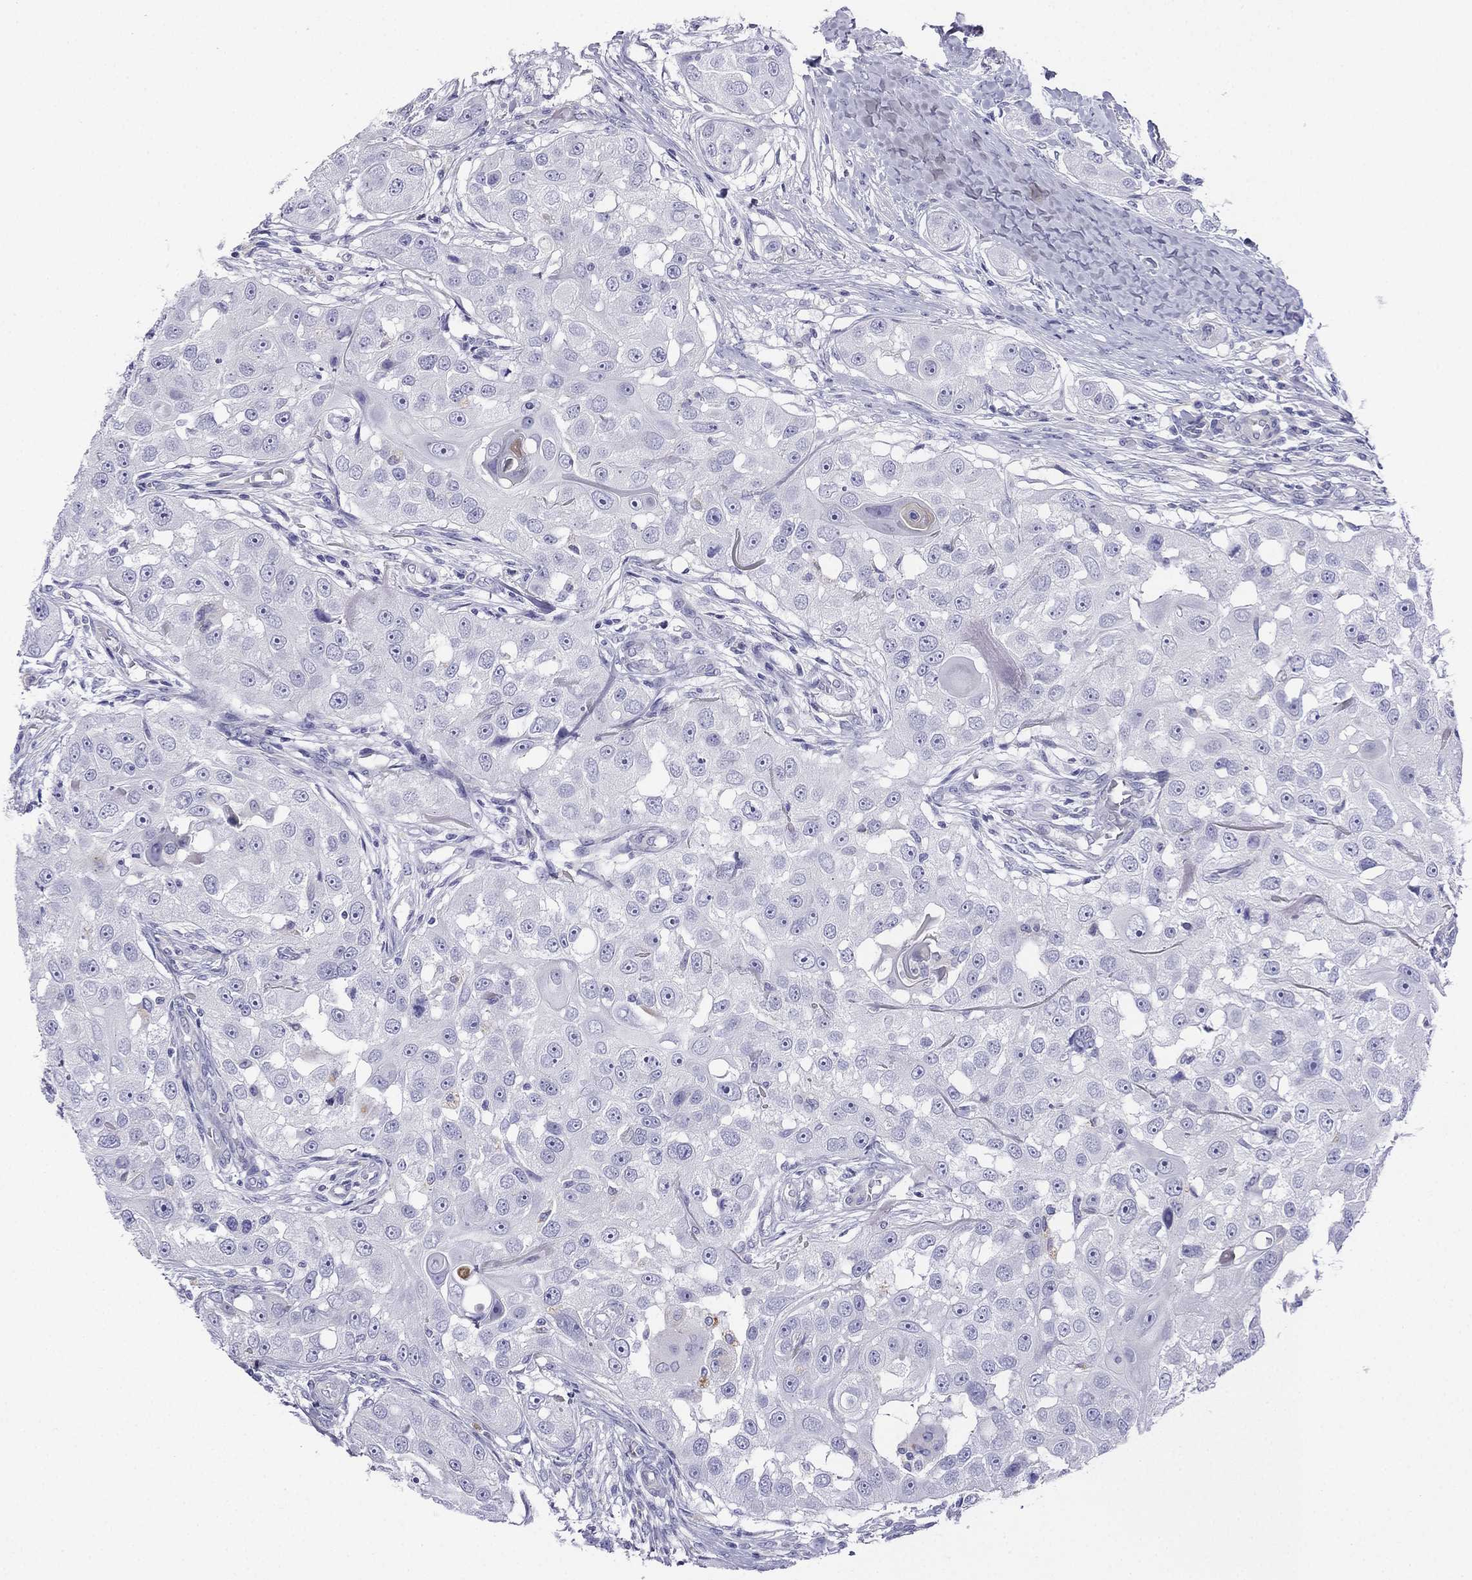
{"staining": {"intensity": "negative", "quantity": "none", "location": "none"}, "tissue": "head and neck cancer", "cell_type": "Tumor cells", "image_type": "cancer", "snomed": [{"axis": "morphology", "description": "Squamous cell carcinoma, NOS"}, {"axis": "topography", "description": "Head-Neck"}], "caption": "The micrograph shows no staining of tumor cells in head and neck cancer.", "gene": "ALOXE3", "patient": {"sex": "male", "age": 51}}